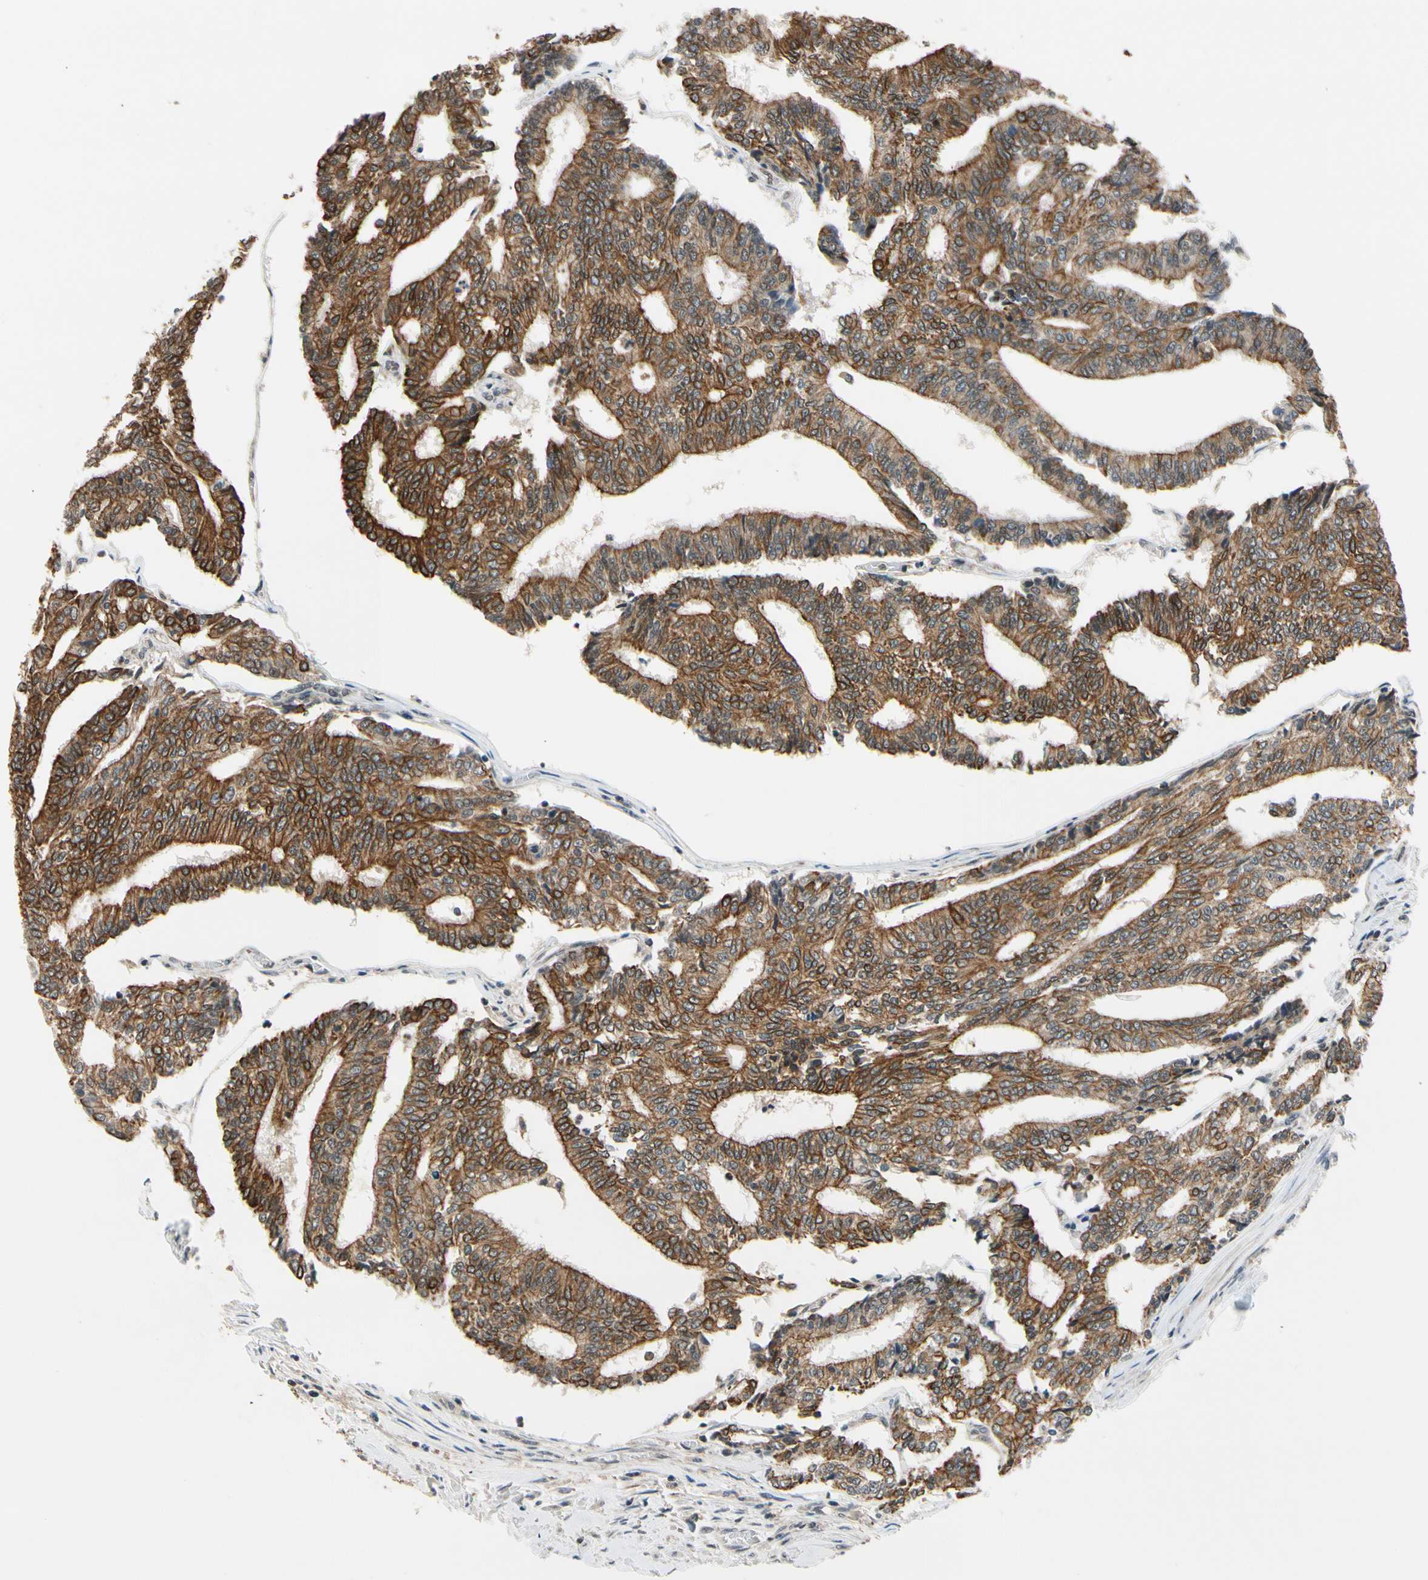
{"staining": {"intensity": "strong", "quantity": ">75%", "location": "cytoplasmic/membranous"}, "tissue": "prostate cancer", "cell_type": "Tumor cells", "image_type": "cancer", "snomed": [{"axis": "morphology", "description": "Adenocarcinoma, High grade"}, {"axis": "topography", "description": "Prostate"}], "caption": "The image reveals staining of prostate high-grade adenocarcinoma, revealing strong cytoplasmic/membranous protein expression (brown color) within tumor cells.", "gene": "TAF12", "patient": {"sex": "male", "age": 55}}